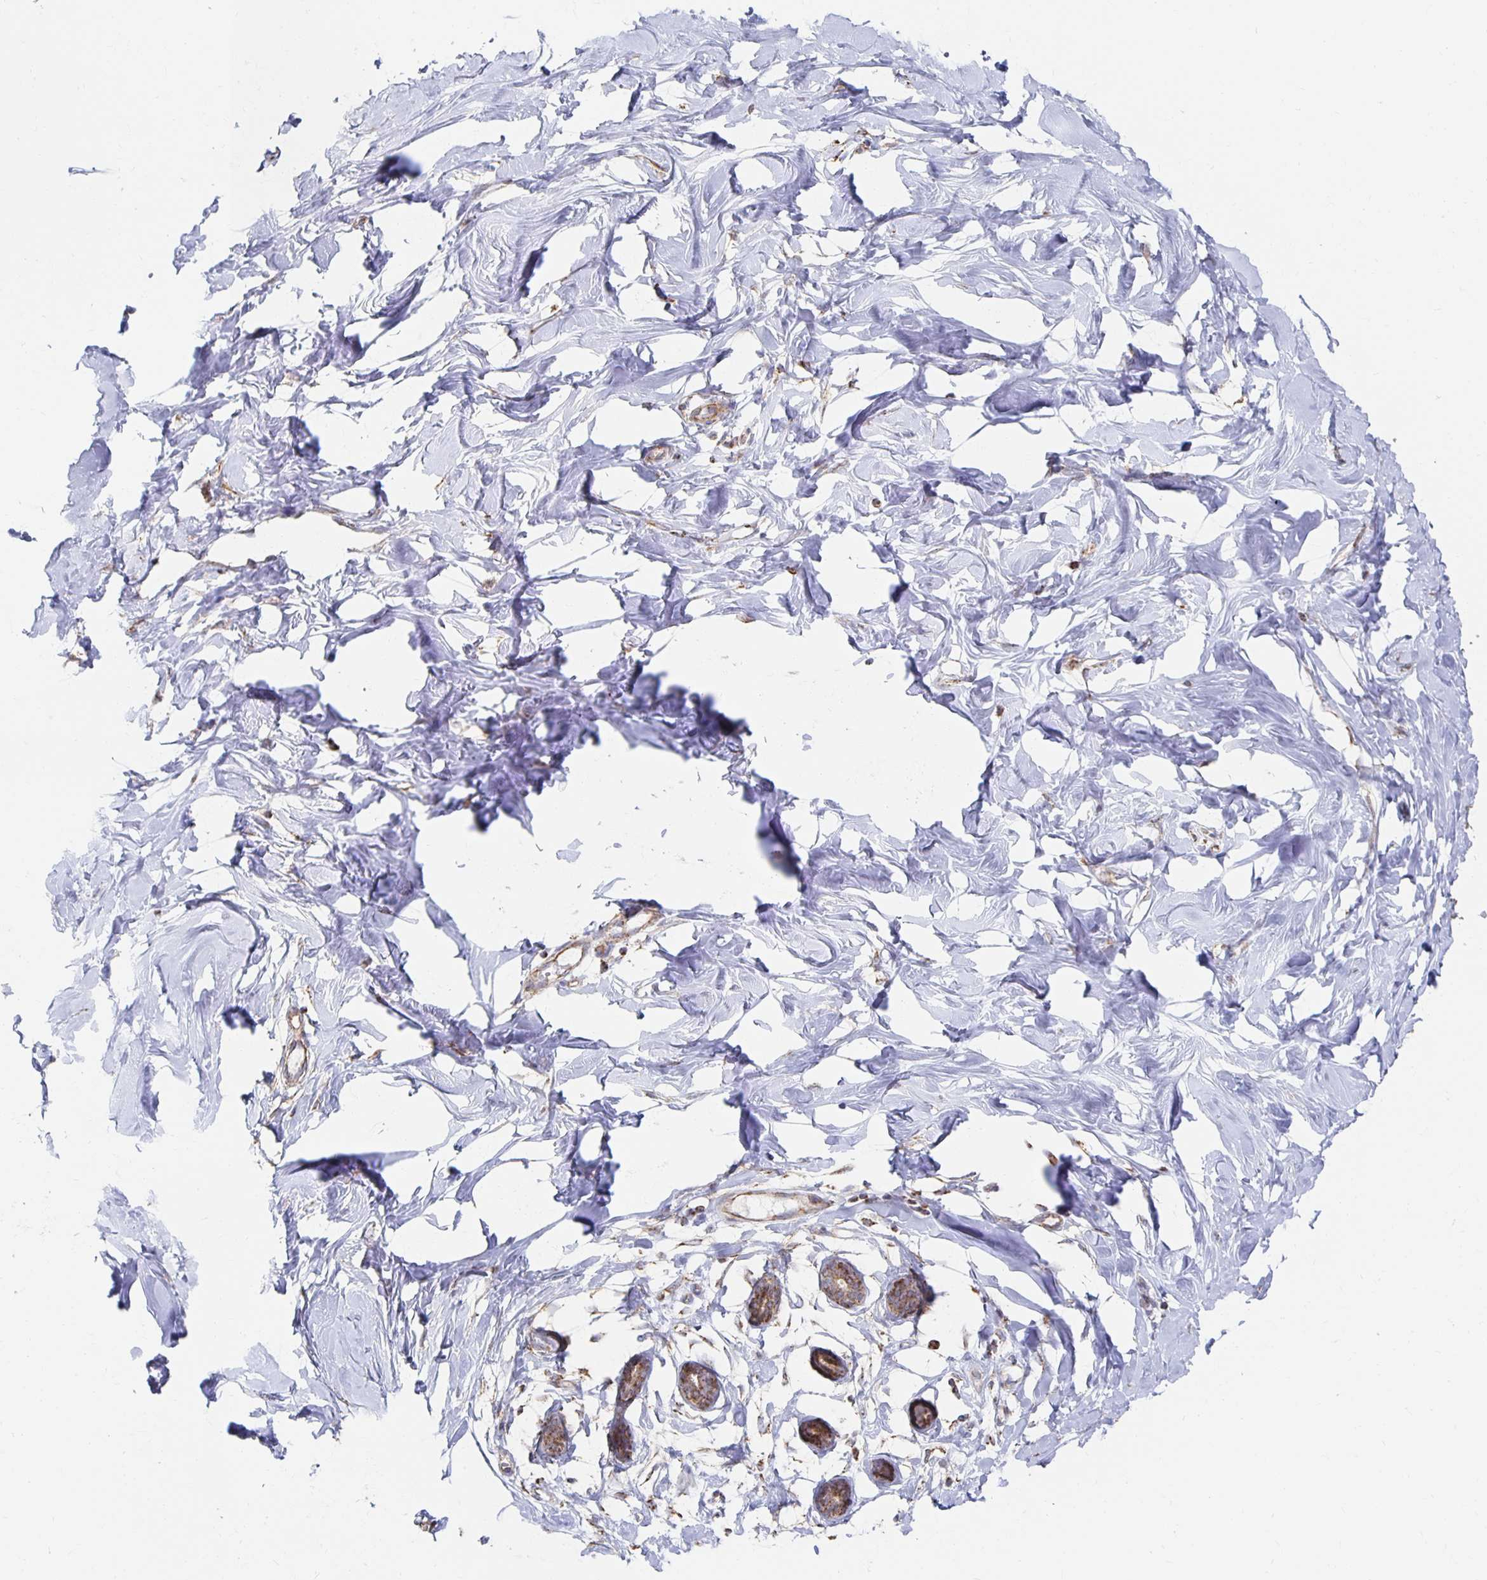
{"staining": {"intensity": "negative", "quantity": "none", "location": "none"}, "tissue": "breast", "cell_type": "Adipocytes", "image_type": "normal", "snomed": [{"axis": "morphology", "description": "Normal tissue, NOS"}, {"axis": "topography", "description": "Breast"}], "caption": "A photomicrograph of breast stained for a protein shows no brown staining in adipocytes.", "gene": "NKX2", "patient": {"sex": "female", "age": 27}}